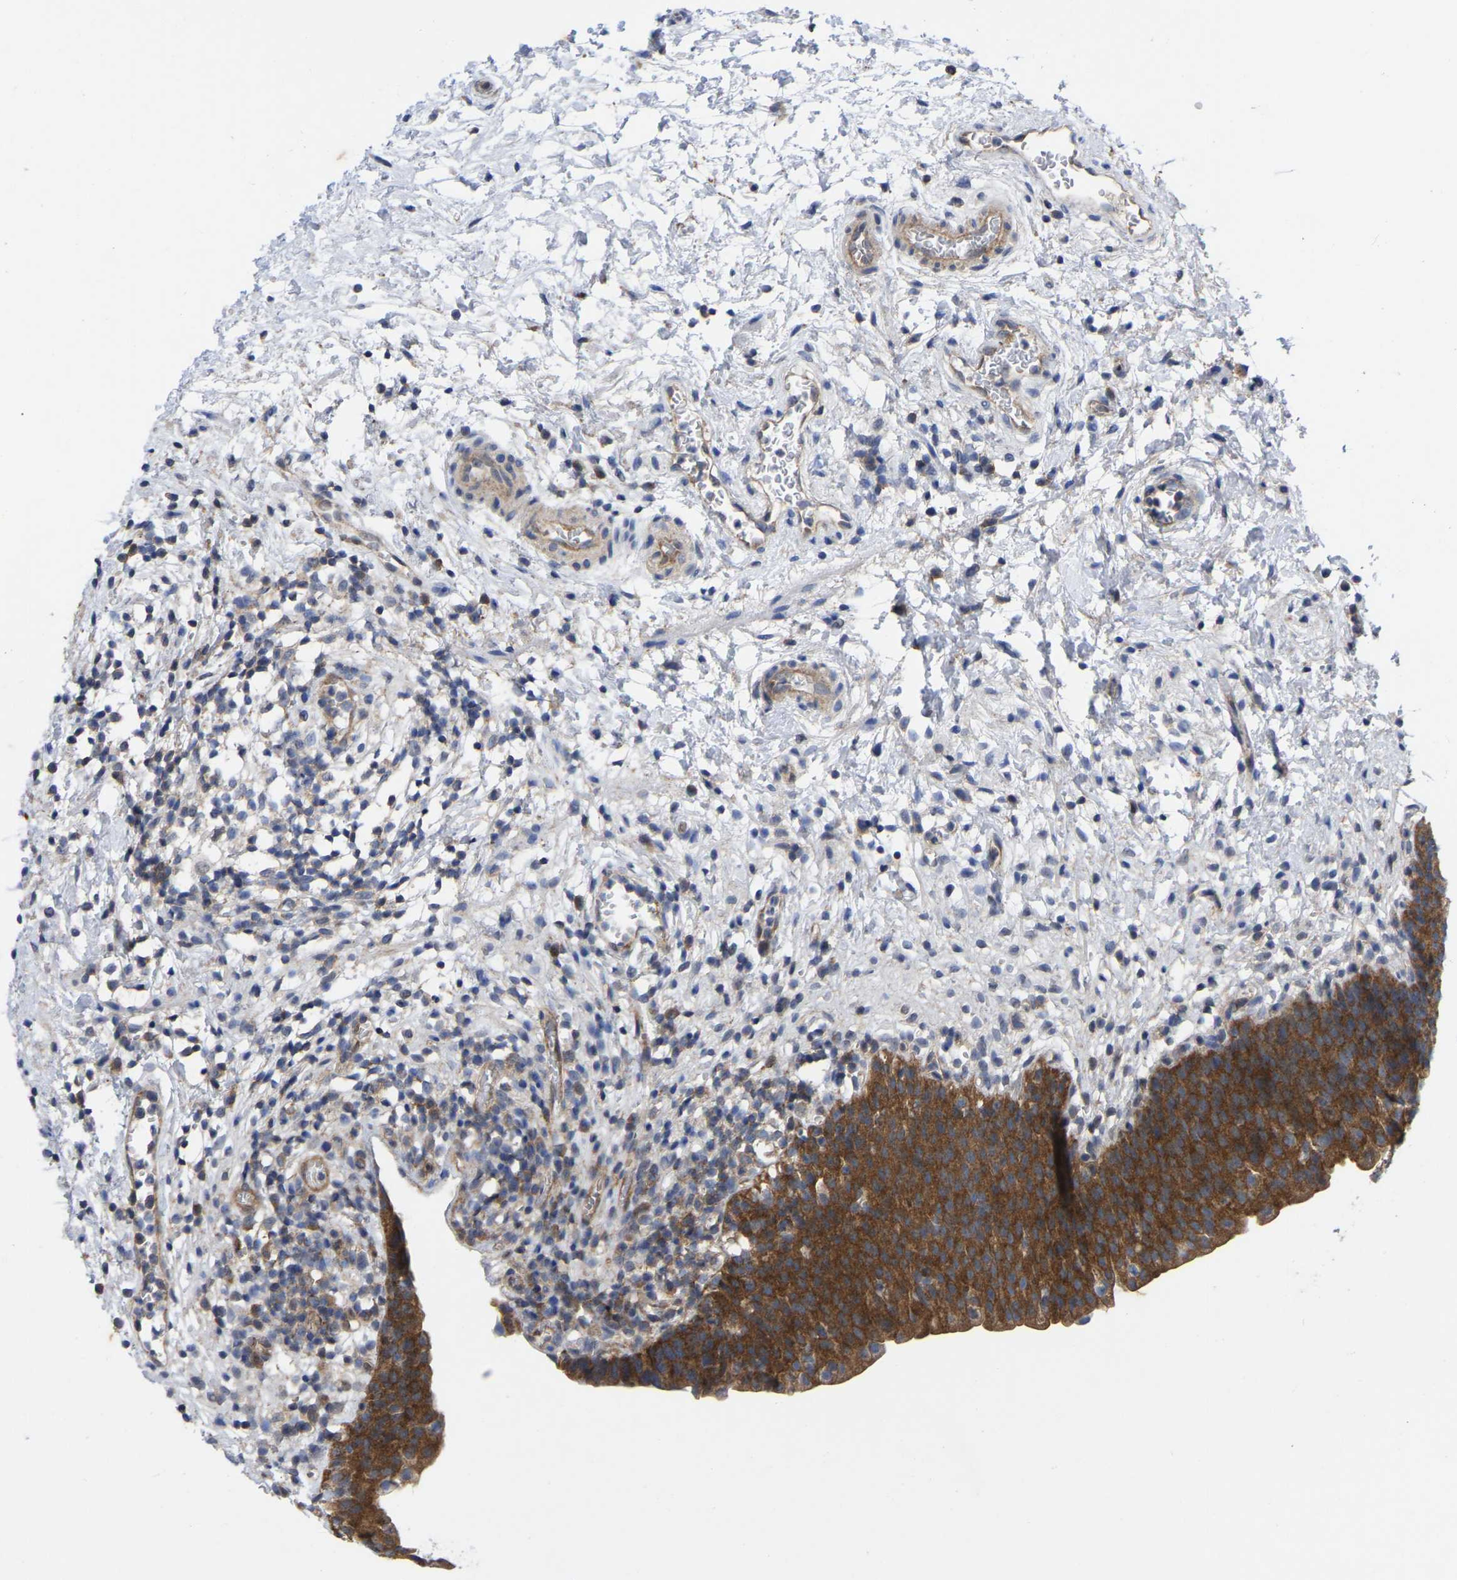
{"staining": {"intensity": "strong", "quantity": ">75%", "location": "cytoplasmic/membranous"}, "tissue": "urinary bladder", "cell_type": "Urothelial cells", "image_type": "normal", "snomed": [{"axis": "morphology", "description": "Normal tissue, NOS"}, {"axis": "topography", "description": "Urinary bladder"}], "caption": "Urinary bladder stained with DAB (3,3'-diaminobenzidine) immunohistochemistry reveals high levels of strong cytoplasmic/membranous expression in approximately >75% of urothelial cells. (Stains: DAB (3,3'-diaminobenzidine) in brown, nuclei in blue, Microscopy: brightfield microscopy at high magnification).", "gene": "TCP1", "patient": {"sex": "male", "age": 37}}